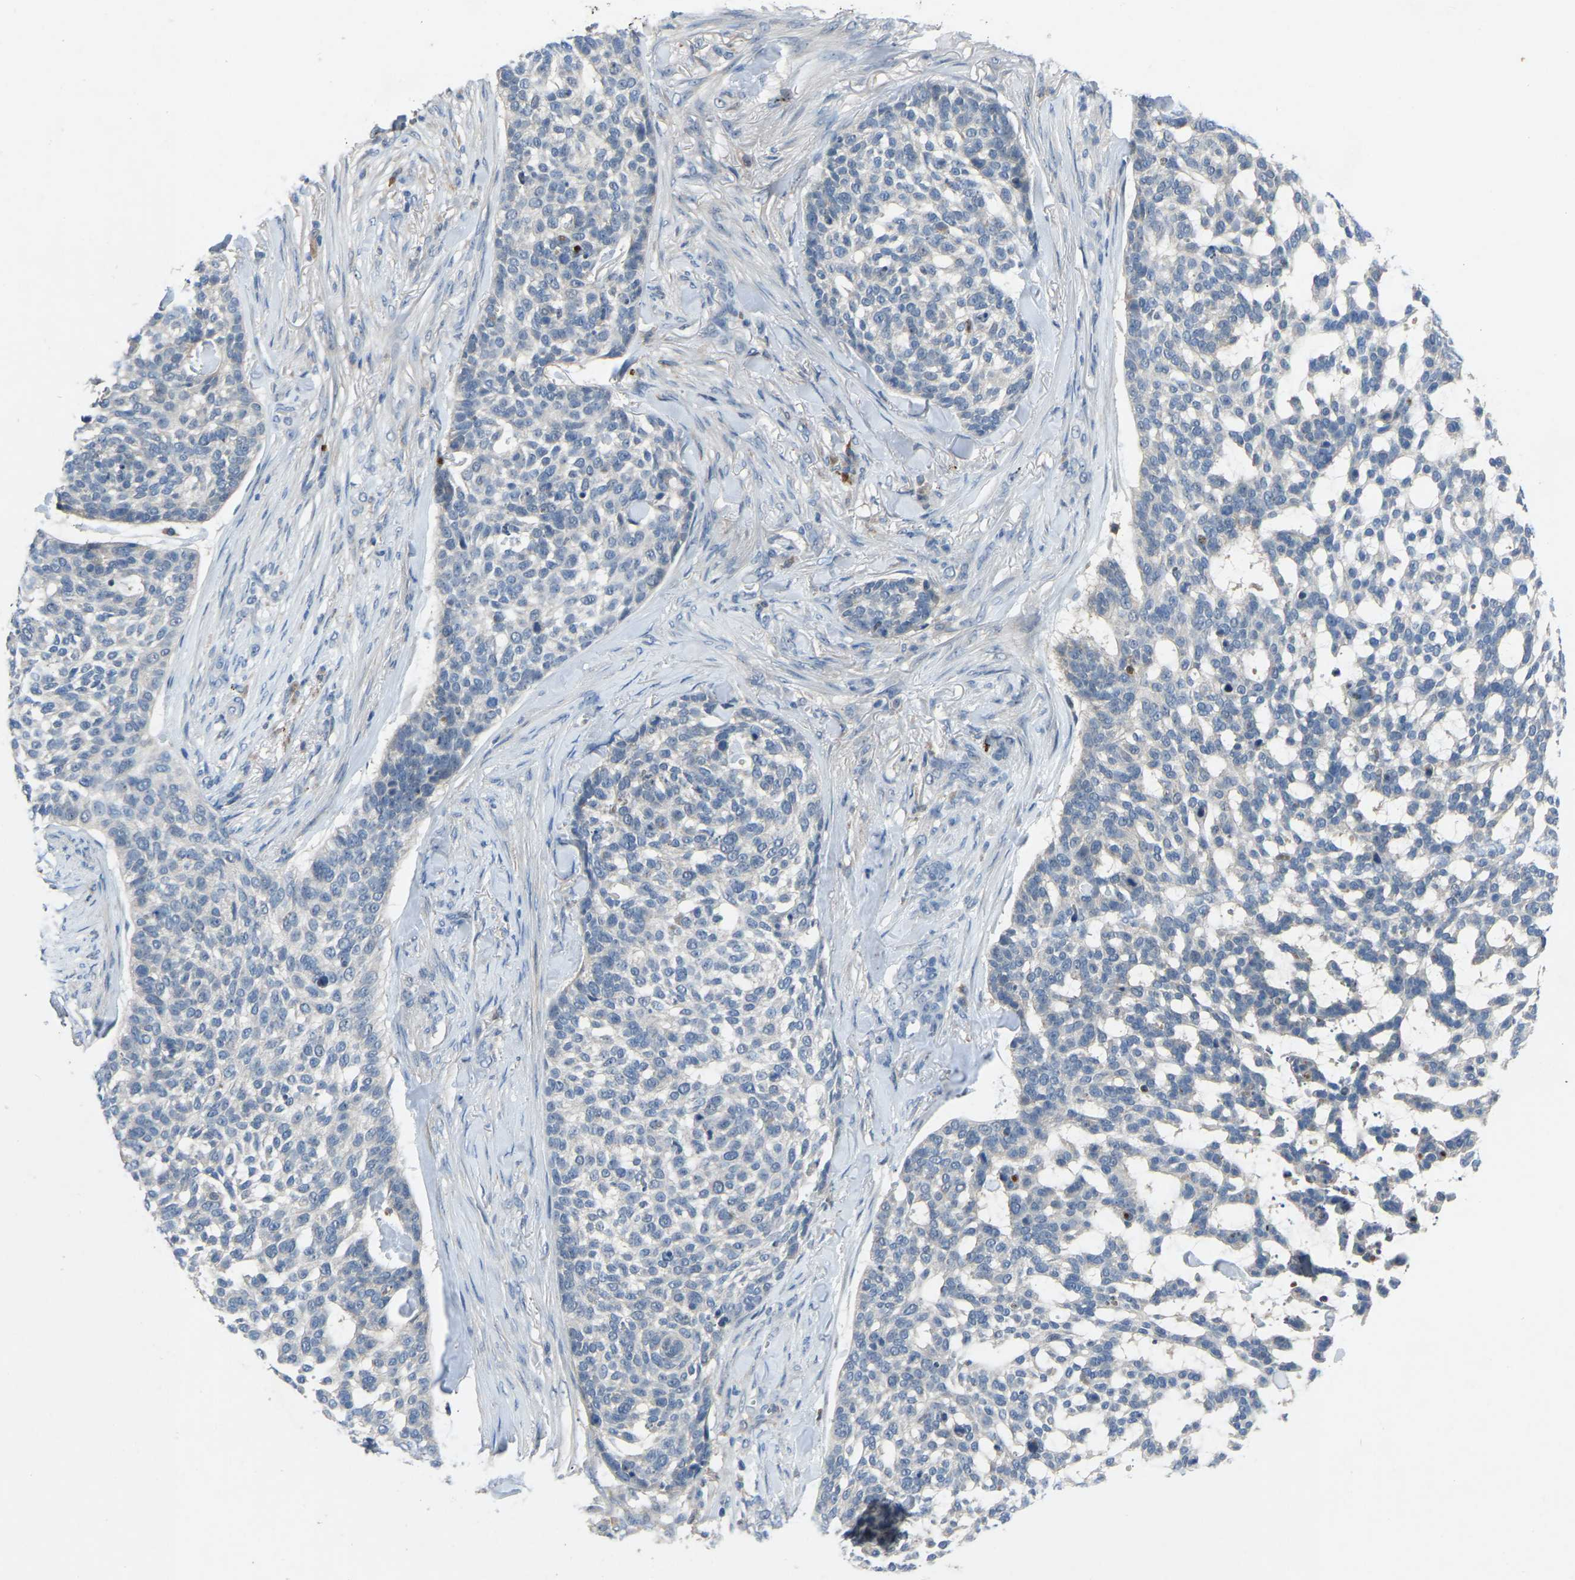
{"staining": {"intensity": "negative", "quantity": "none", "location": "none"}, "tissue": "skin cancer", "cell_type": "Tumor cells", "image_type": "cancer", "snomed": [{"axis": "morphology", "description": "Basal cell carcinoma"}, {"axis": "topography", "description": "Skin"}], "caption": "Immunohistochemical staining of human skin cancer demonstrates no significant positivity in tumor cells.", "gene": "FHIT", "patient": {"sex": "female", "age": 64}}